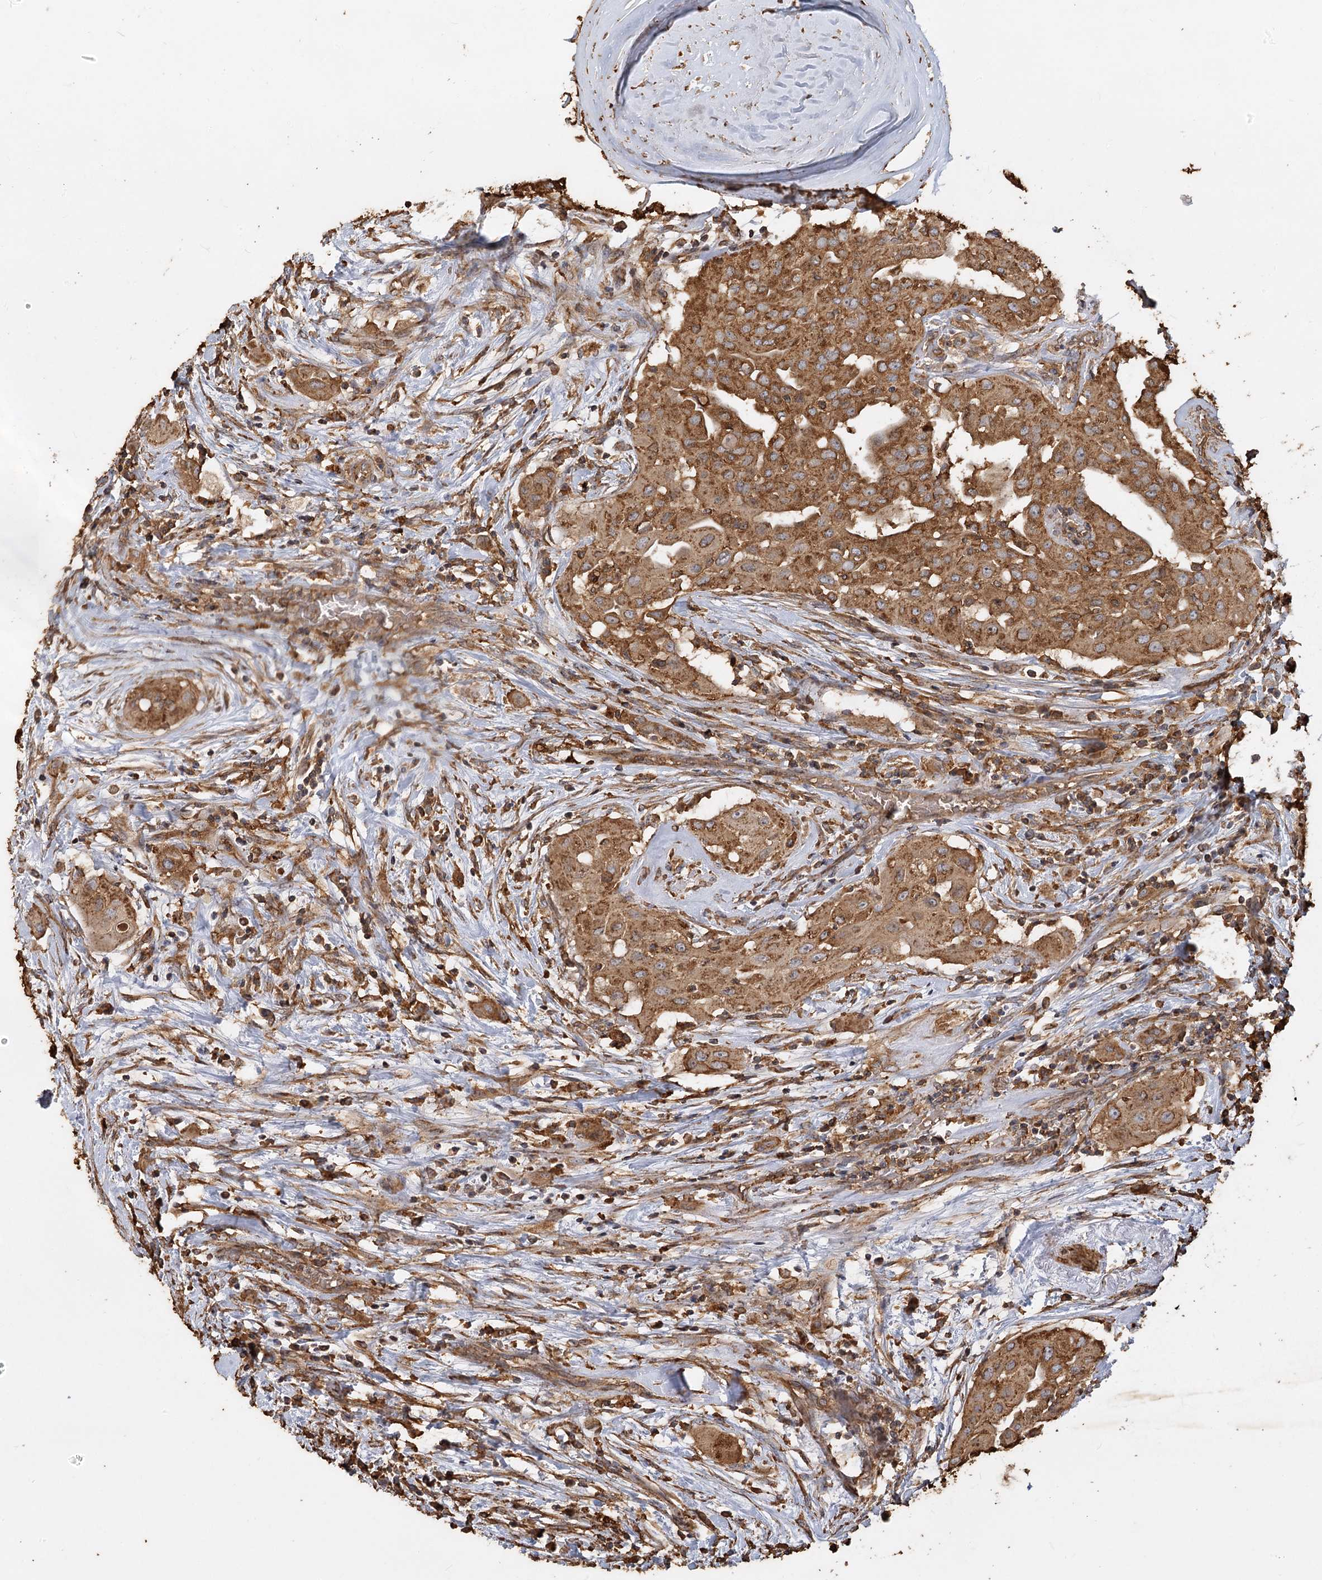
{"staining": {"intensity": "moderate", "quantity": ">75%", "location": "cytoplasmic/membranous"}, "tissue": "thyroid cancer", "cell_type": "Tumor cells", "image_type": "cancer", "snomed": [{"axis": "morphology", "description": "Papillary adenocarcinoma, NOS"}, {"axis": "topography", "description": "Thyroid gland"}], "caption": "IHC micrograph of neoplastic tissue: thyroid papillary adenocarcinoma stained using immunohistochemistry demonstrates medium levels of moderate protein expression localized specifically in the cytoplasmic/membranous of tumor cells, appearing as a cytoplasmic/membranous brown color.", "gene": "PIK3C2A", "patient": {"sex": "female", "age": 59}}